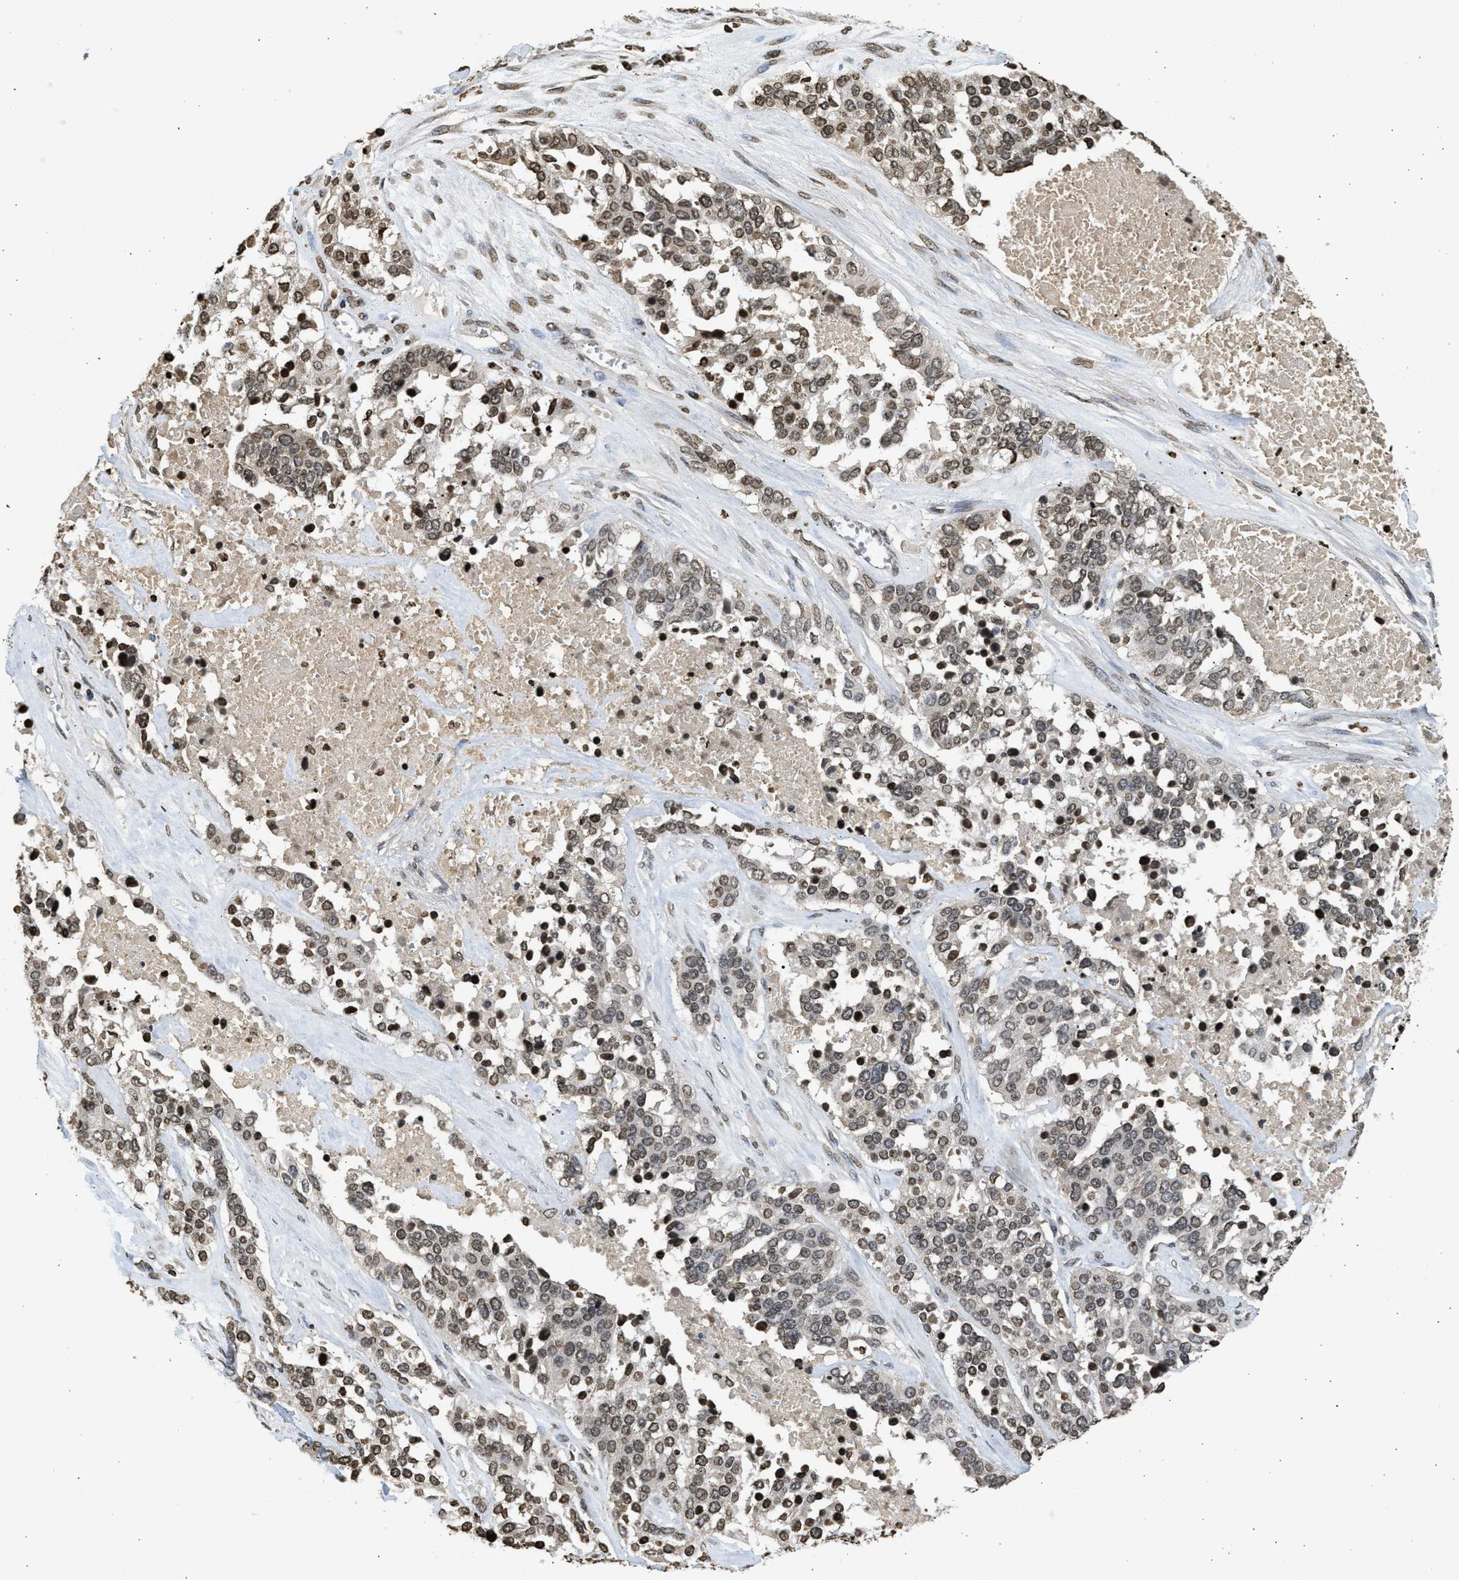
{"staining": {"intensity": "weak", "quantity": ">75%", "location": "nuclear"}, "tissue": "ovarian cancer", "cell_type": "Tumor cells", "image_type": "cancer", "snomed": [{"axis": "morphology", "description": "Cystadenocarcinoma, serous, NOS"}, {"axis": "topography", "description": "Ovary"}], "caption": "This image reveals immunohistochemistry staining of human ovarian cancer (serous cystadenocarcinoma), with low weak nuclear expression in about >75% of tumor cells.", "gene": "RRAGC", "patient": {"sex": "female", "age": 44}}